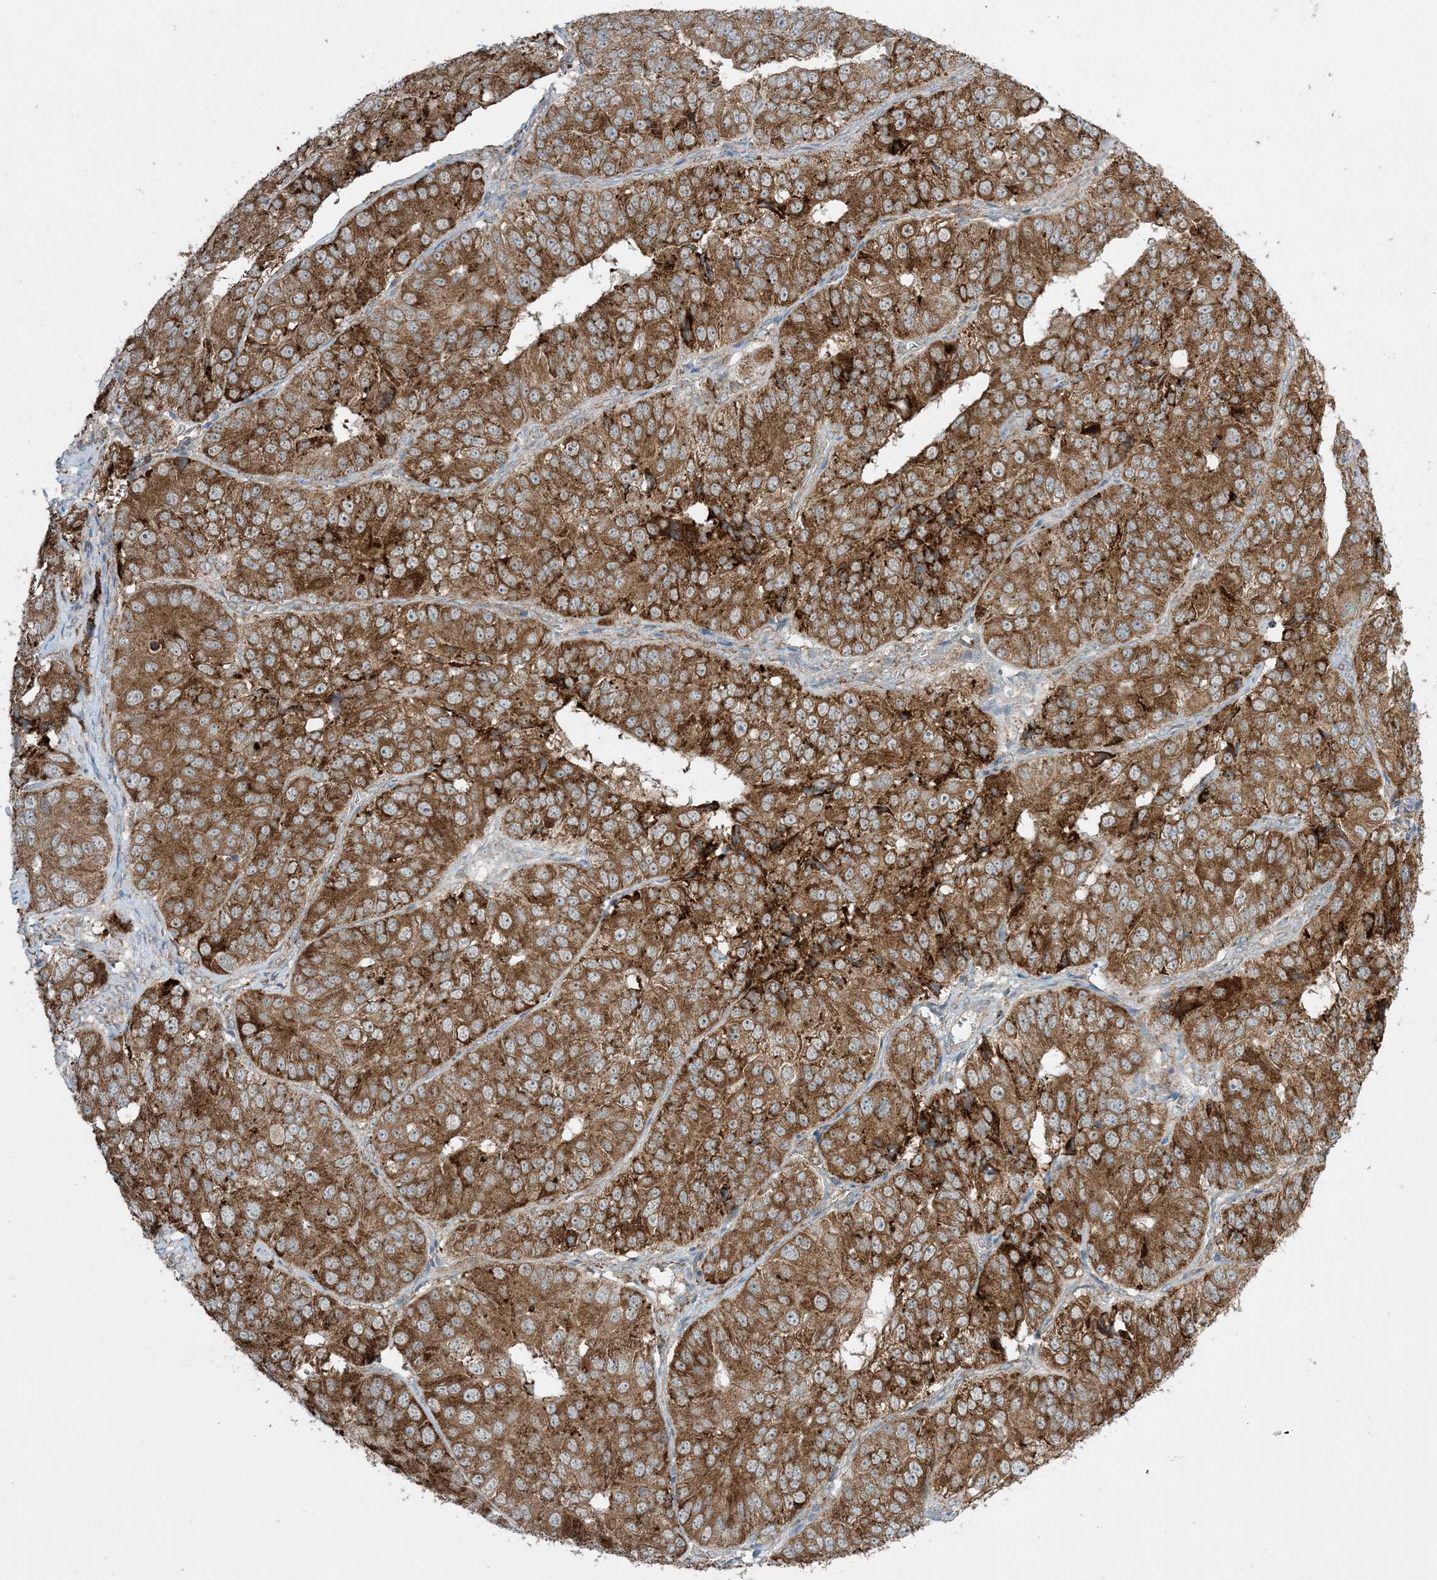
{"staining": {"intensity": "strong", "quantity": ">75%", "location": "cytoplasmic/membranous"}, "tissue": "ovarian cancer", "cell_type": "Tumor cells", "image_type": "cancer", "snomed": [{"axis": "morphology", "description": "Carcinoma, endometroid"}, {"axis": "topography", "description": "Ovary"}], "caption": "An IHC photomicrograph of neoplastic tissue is shown. Protein staining in brown highlights strong cytoplasmic/membranous positivity in endometroid carcinoma (ovarian) within tumor cells.", "gene": "ODC1", "patient": {"sex": "female", "age": 51}}